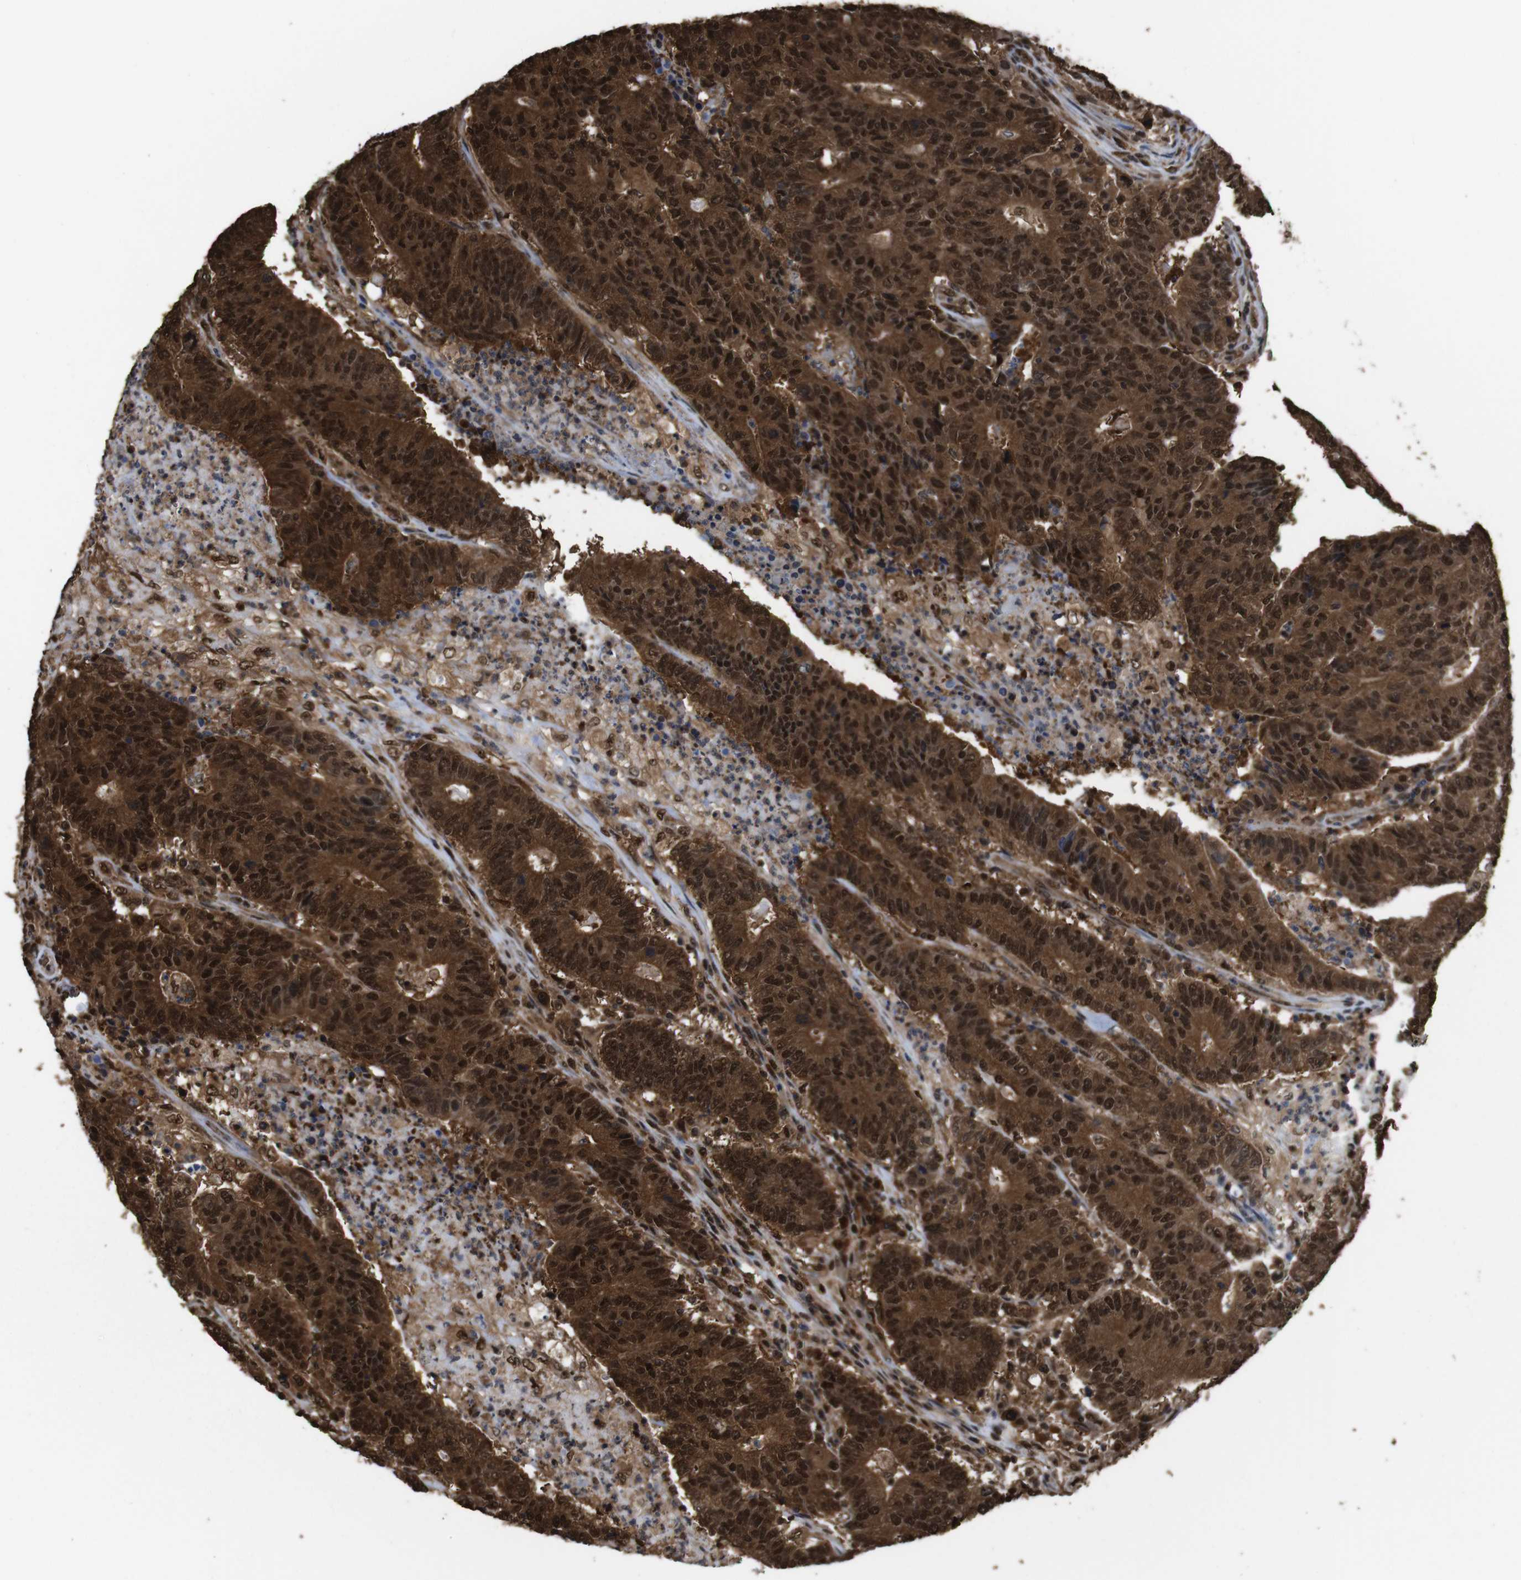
{"staining": {"intensity": "strong", "quantity": ">75%", "location": "cytoplasmic/membranous,nuclear"}, "tissue": "colorectal cancer", "cell_type": "Tumor cells", "image_type": "cancer", "snomed": [{"axis": "morphology", "description": "Normal tissue, NOS"}, {"axis": "morphology", "description": "Adenocarcinoma, NOS"}, {"axis": "topography", "description": "Colon"}], "caption": "An image of adenocarcinoma (colorectal) stained for a protein demonstrates strong cytoplasmic/membranous and nuclear brown staining in tumor cells. (Brightfield microscopy of DAB IHC at high magnification).", "gene": "VCP", "patient": {"sex": "female", "age": 75}}